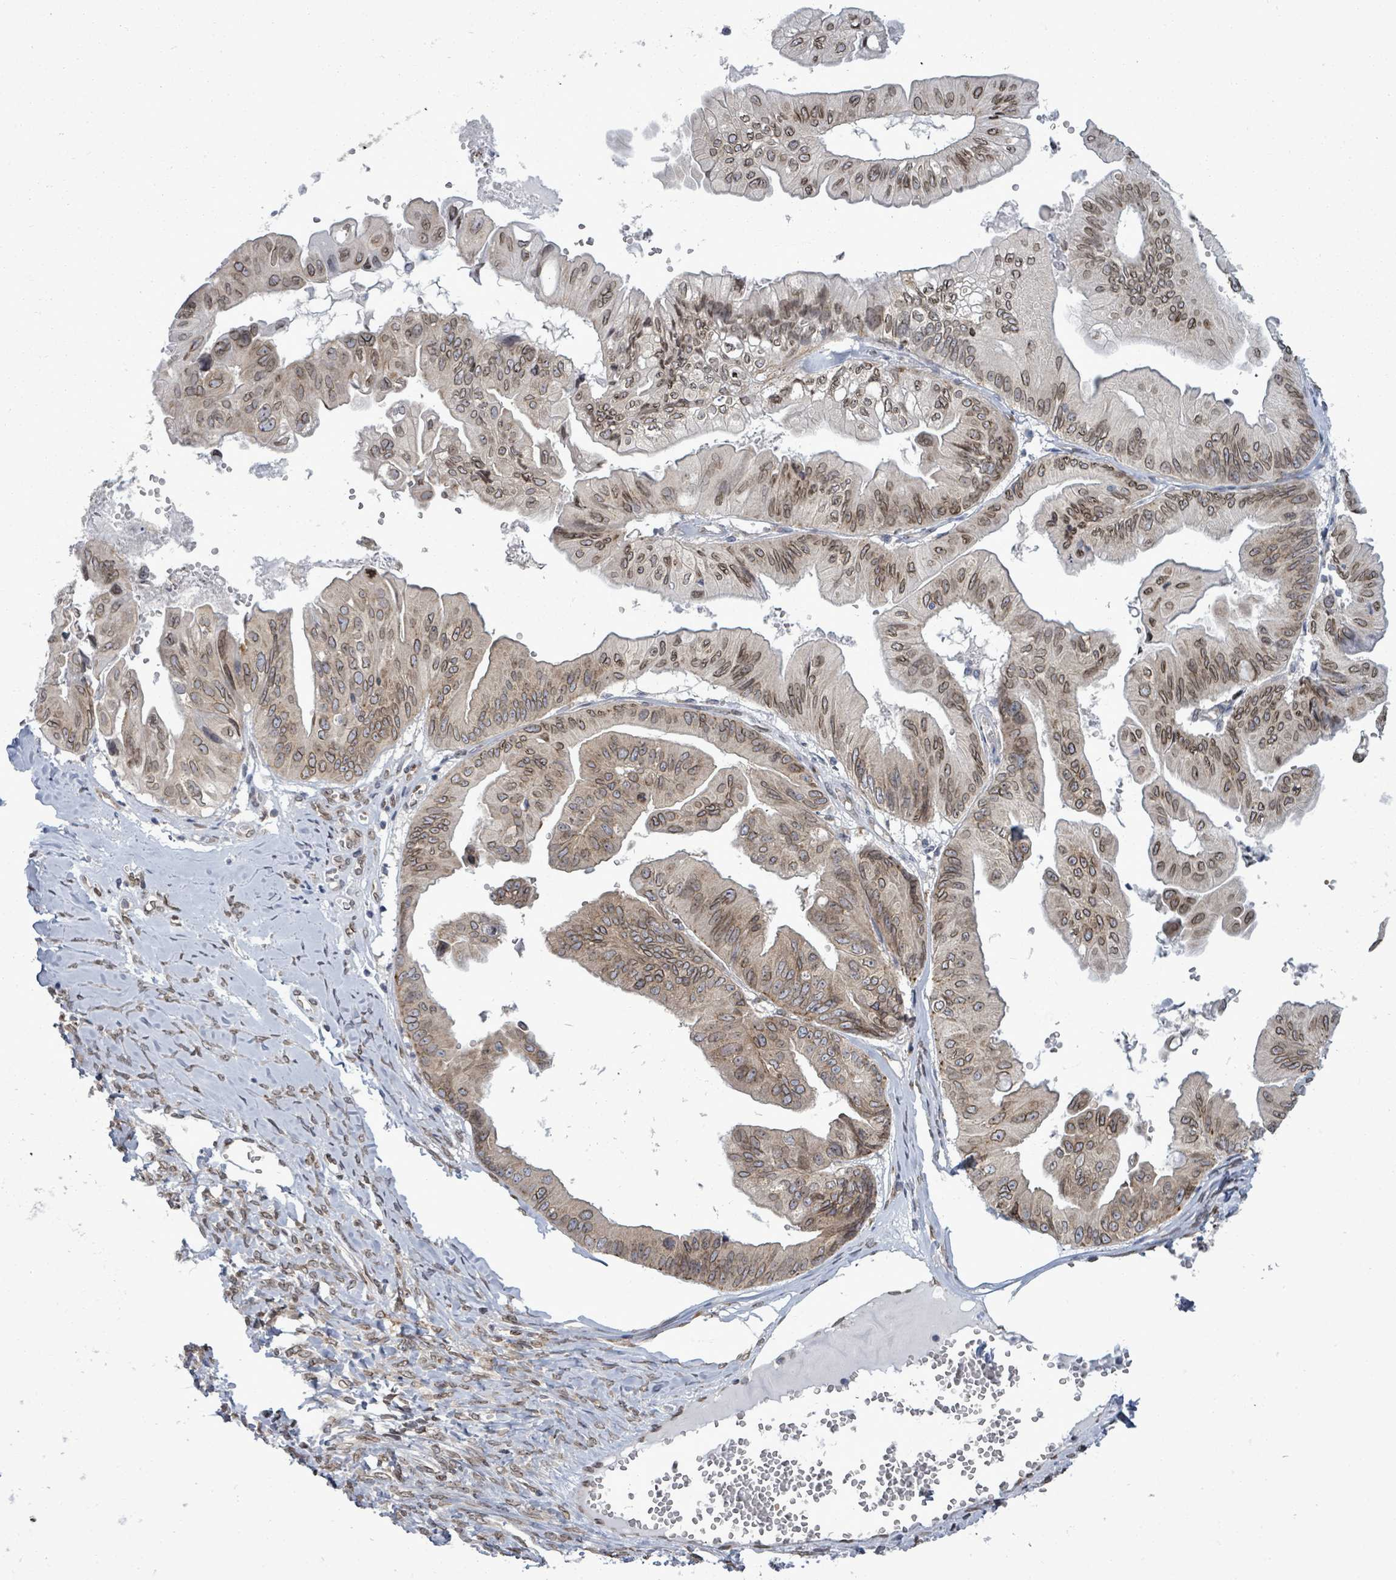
{"staining": {"intensity": "moderate", "quantity": ">75%", "location": "cytoplasmic/membranous,nuclear"}, "tissue": "ovarian cancer", "cell_type": "Tumor cells", "image_type": "cancer", "snomed": [{"axis": "morphology", "description": "Cystadenocarcinoma, mucinous, NOS"}, {"axis": "topography", "description": "Ovary"}], "caption": "This histopathology image displays ovarian cancer (mucinous cystadenocarcinoma) stained with immunohistochemistry (IHC) to label a protein in brown. The cytoplasmic/membranous and nuclear of tumor cells show moderate positivity for the protein. Nuclei are counter-stained blue.", "gene": "ARFGAP1", "patient": {"sex": "female", "age": 61}}